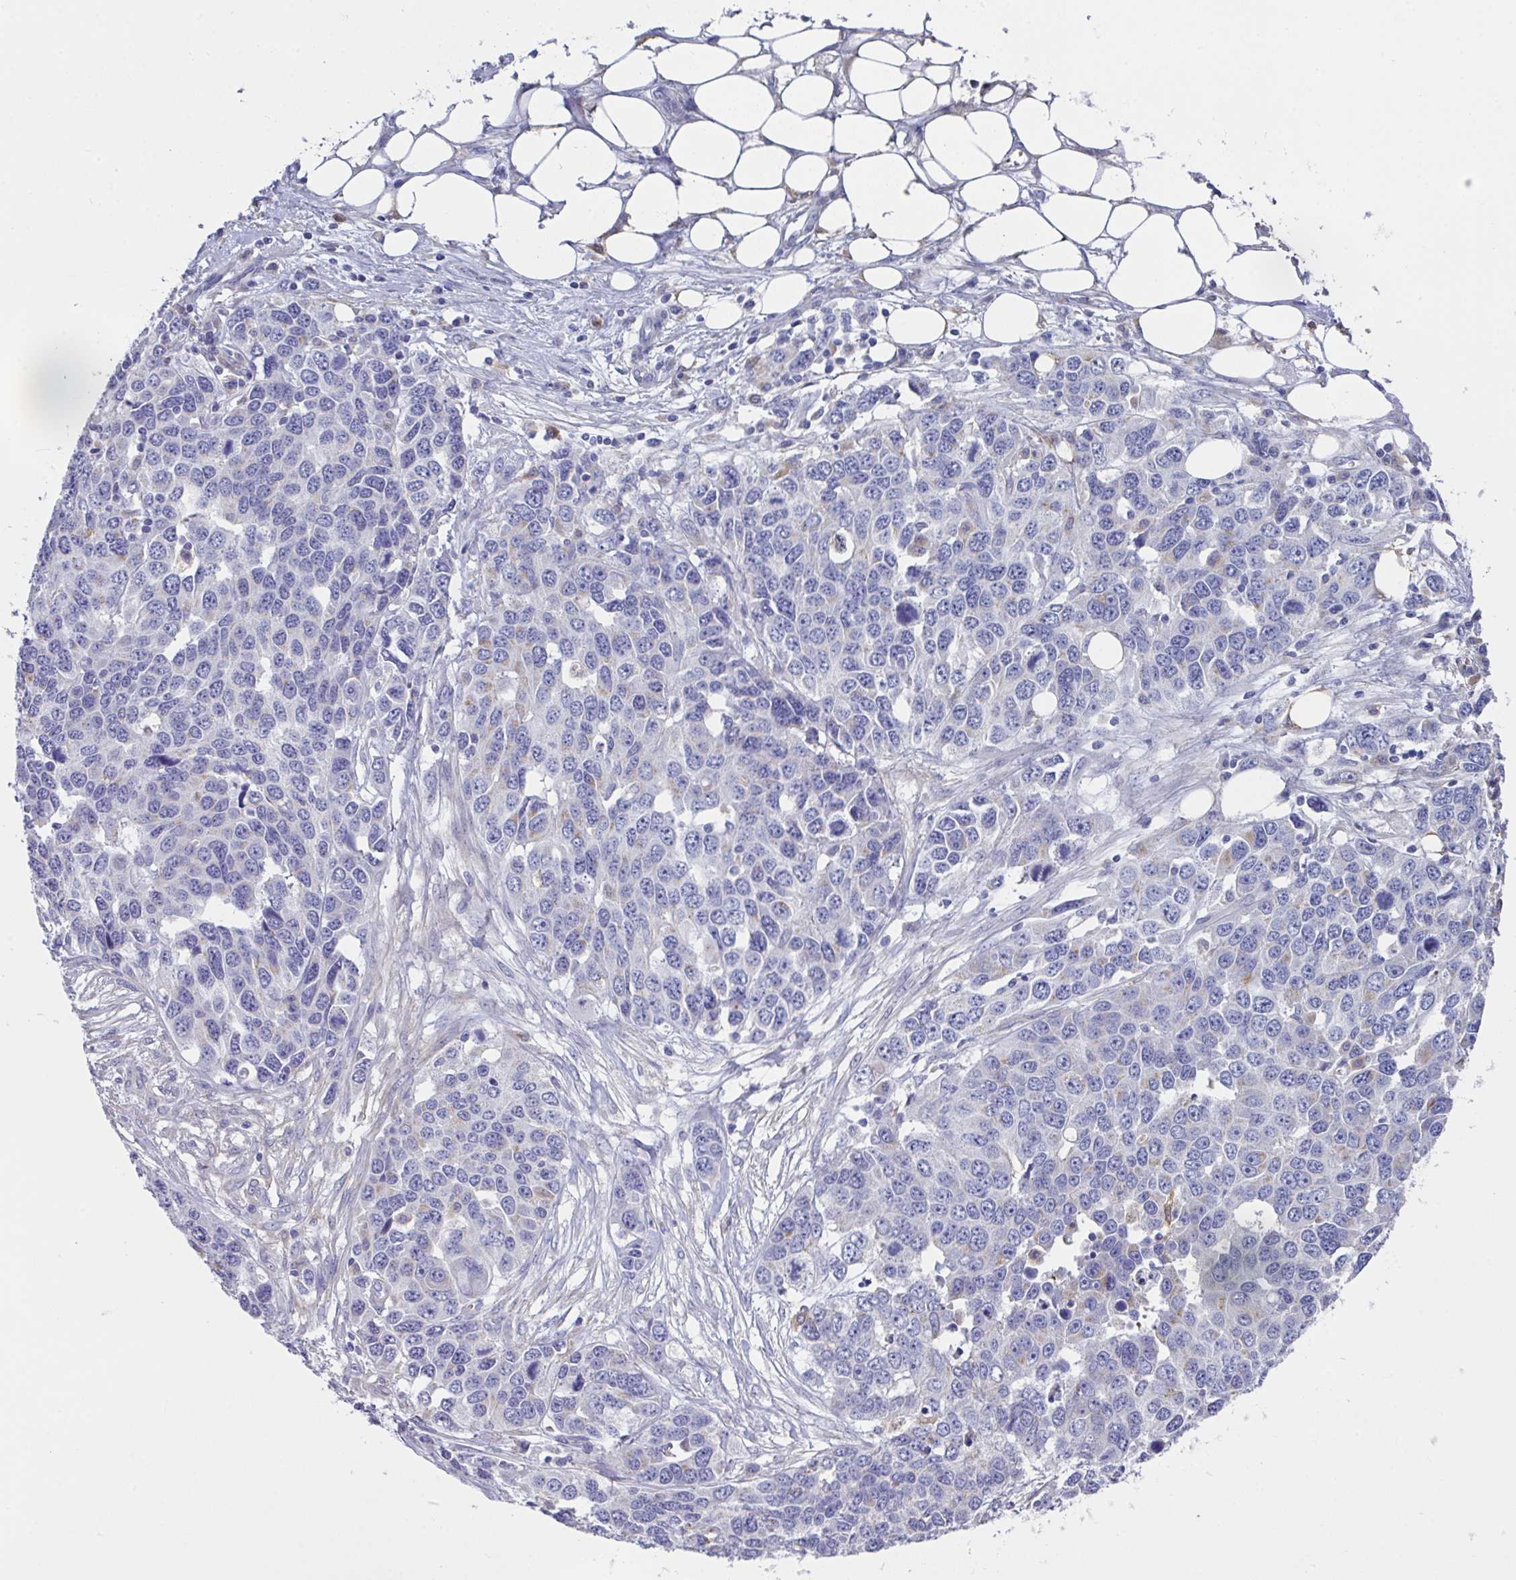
{"staining": {"intensity": "negative", "quantity": "none", "location": "none"}, "tissue": "ovarian cancer", "cell_type": "Tumor cells", "image_type": "cancer", "snomed": [{"axis": "morphology", "description": "Cystadenocarcinoma, serous, NOS"}, {"axis": "topography", "description": "Ovary"}], "caption": "High magnification brightfield microscopy of ovarian cancer stained with DAB (brown) and counterstained with hematoxylin (blue): tumor cells show no significant positivity.", "gene": "TFAP2C", "patient": {"sex": "female", "age": 76}}